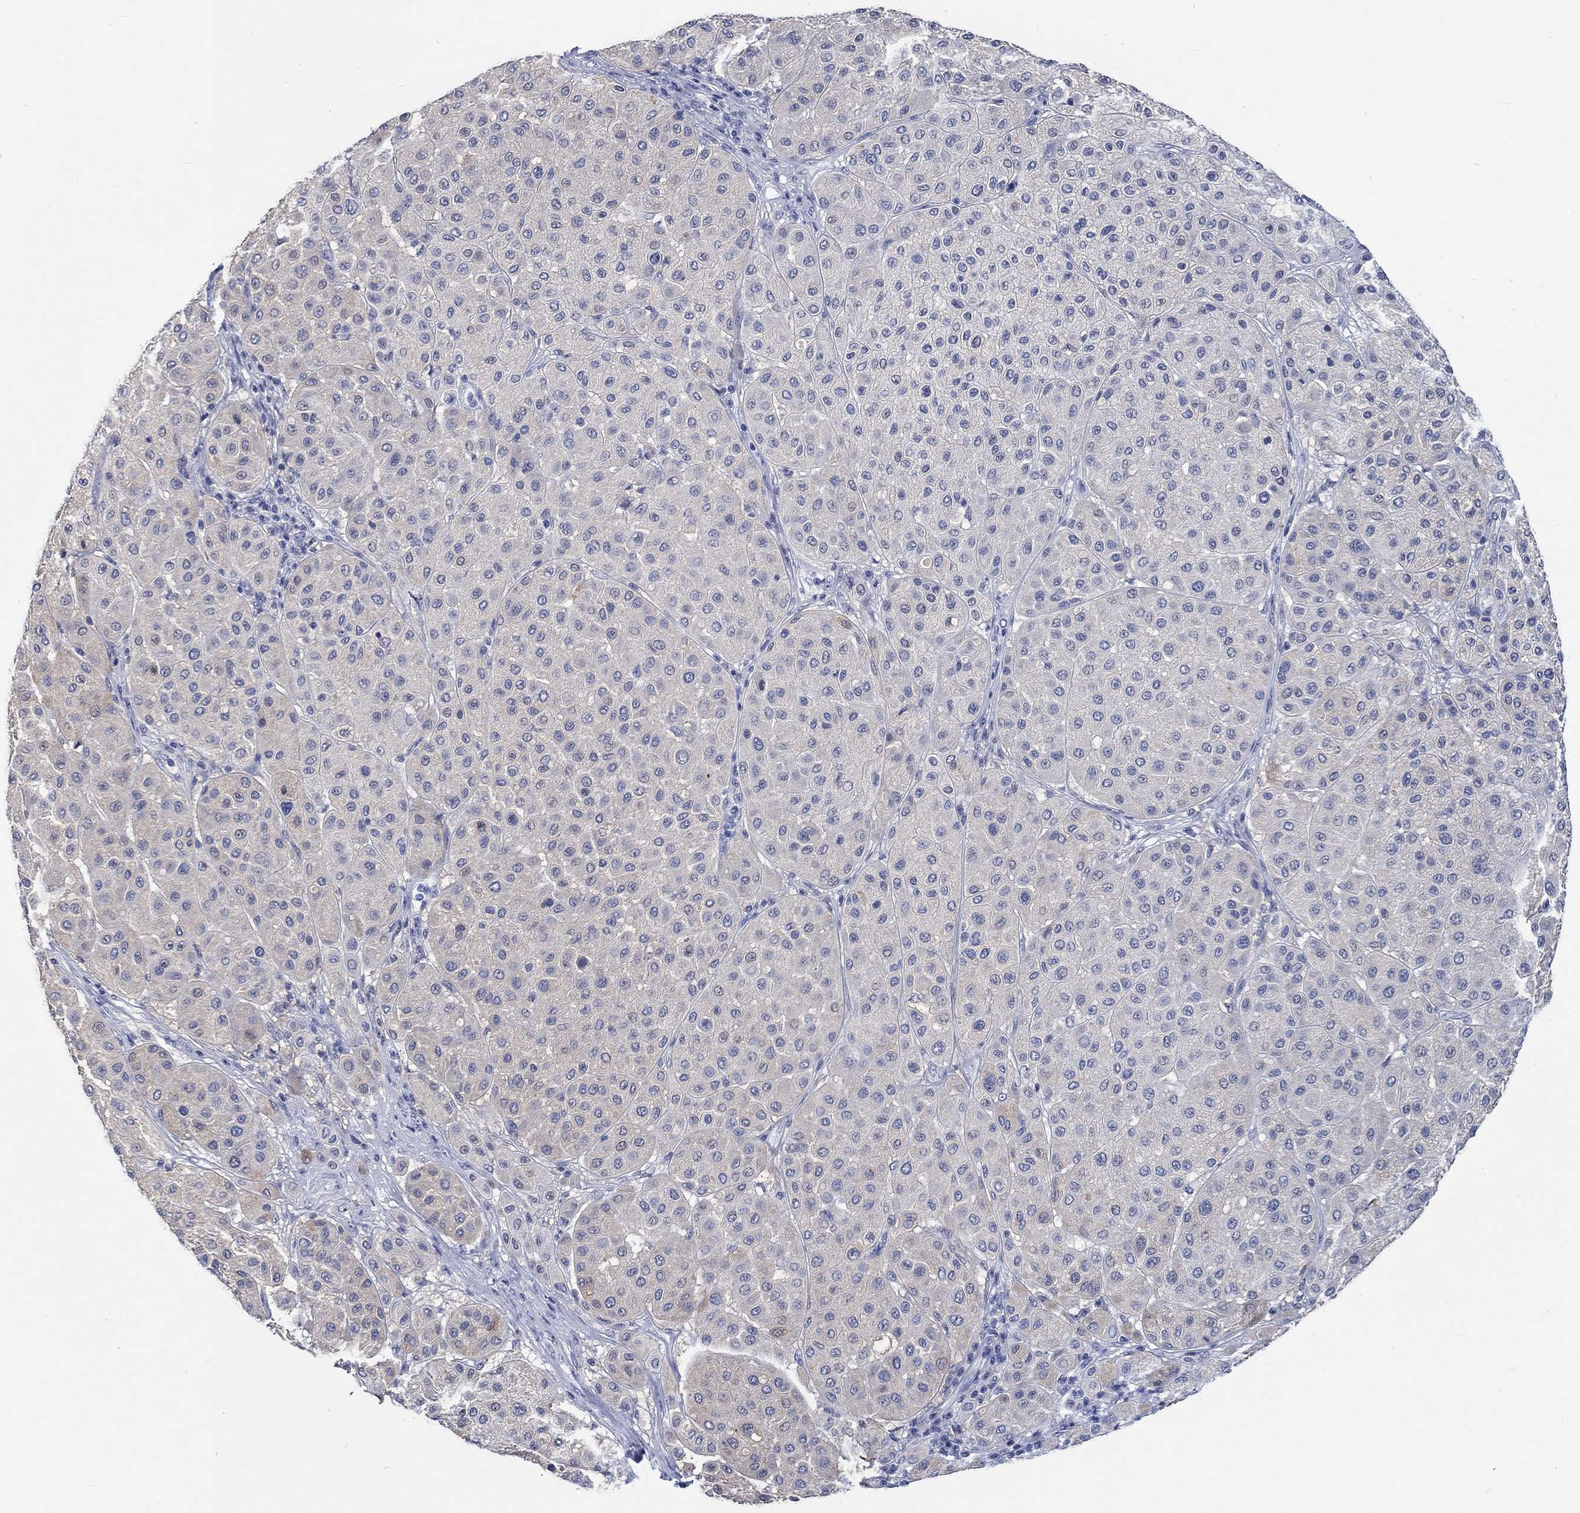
{"staining": {"intensity": "negative", "quantity": "none", "location": "none"}, "tissue": "melanoma", "cell_type": "Tumor cells", "image_type": "cancer", "snomed": [{"axis": "morphology", "description": "Malignant melanoma, Metastatic site"}, {"axis": "topography", "description": "Smooth muscle"}], "caption": "The micrograph exhibits no staining of tumor cells in malignant melanoma (metastatic site). (DAB immunohistochemistry (IHC), high magnification).", "gene": "ZNF446", "patient": {"sex": "male", "age": 41}}